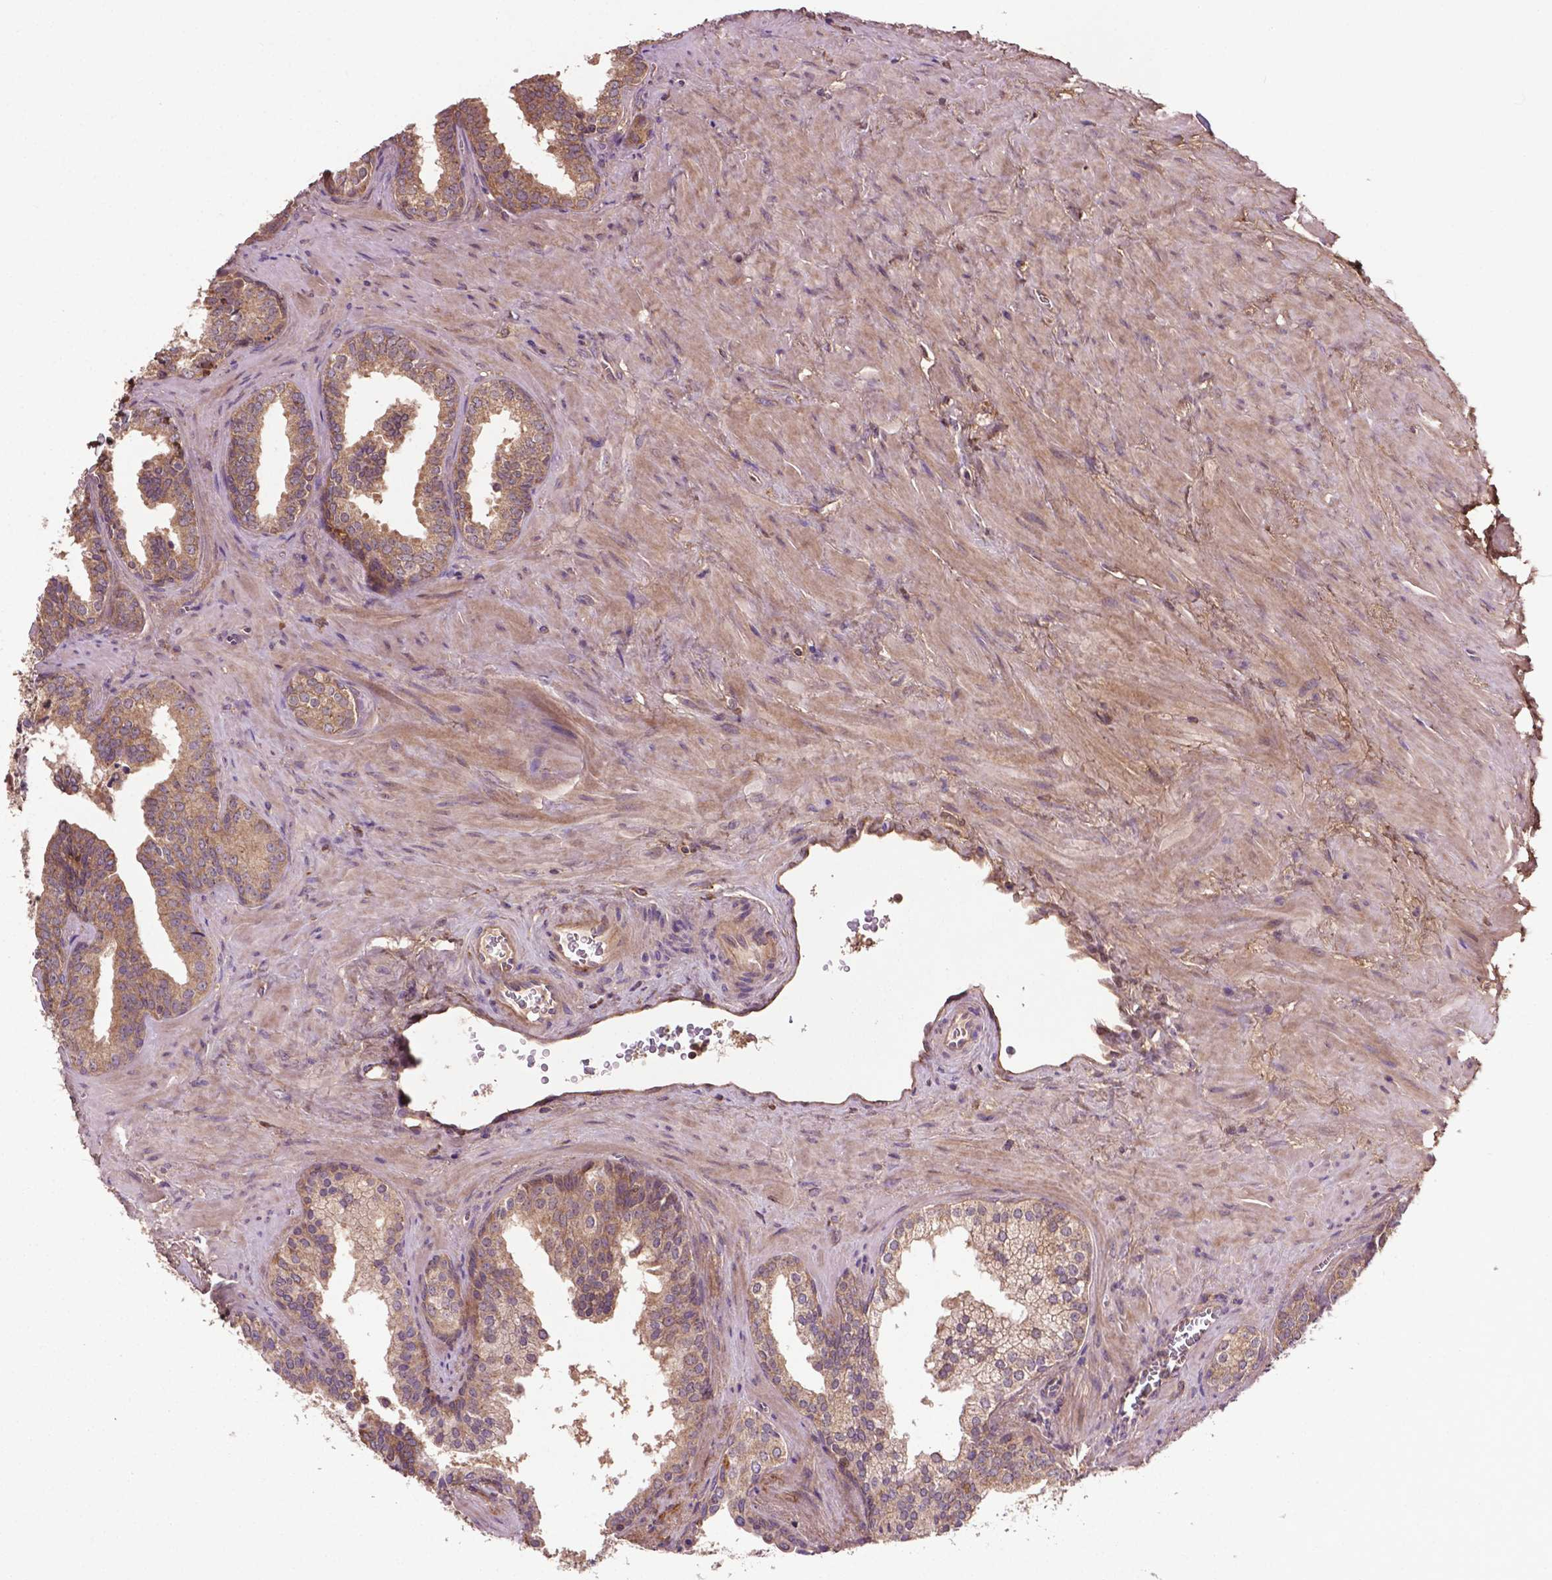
{"staining": {"intensity": "moderate", "quantity": ">75%", "location": "cytoplasmic/membranous"}, "tissue": "prostate cancer", "cell_type": "Tumor cells", "image_type": "cancer", "snomed": [{"axis": "morphology", "description": "Adenocarcinoma, High grade"}, {"axis": "topography", "description": "Prostate"}], "caption": "Adenocarcinoma (high-grade) (prostate) was stained to show a protein in brown. There is medium levels of moderate cytoplasmic/membranous expression in approximately >75% of tumor cells. (DAB (3,3'-diaminobenzidine) = brown stain, brightfield microscopy at high magnification).", "gene": "GJA9", "patient": {"sex": "male", "age": 68}}